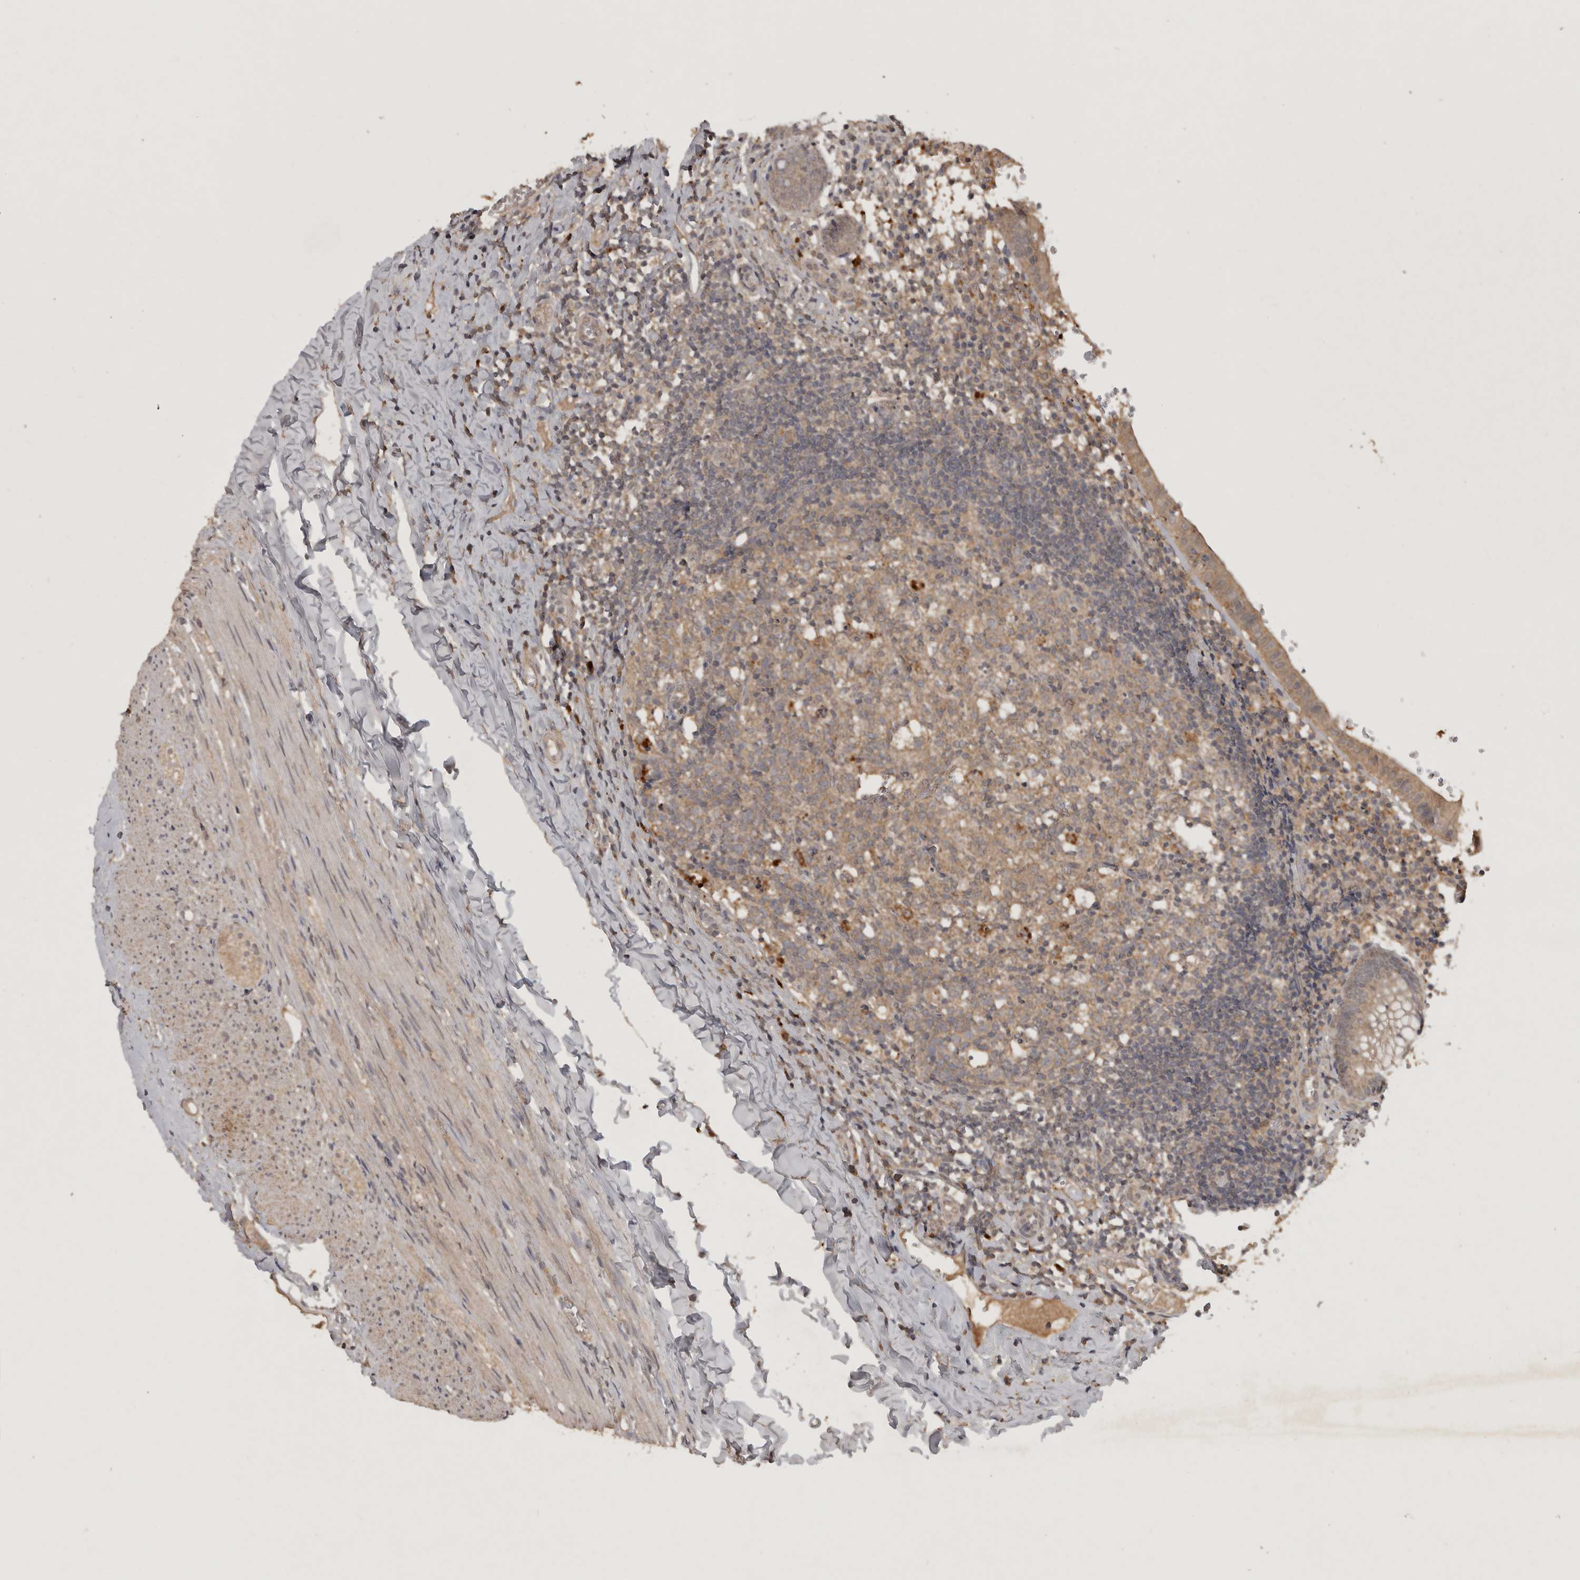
{"staining": {"intensity": "weak", "quantity": ">75%", "location": "cytoplasmic/membranous"}, "tissue": "appendix", "cell_type": "Glandular cells", "image_type": "normal", "snomed": [{"axis": "morphology", "description": "Normal tissue, NOS"}, {"axis": "topography", "description": "Appendix"}], "caption": "Protein expression analysis of normal human appendix reveals weak cytoplasmic/membranous positivity in approximately >75% of glandular cells.", "gene": "ADAMTS4", "patient": {"sex": "male", "age": 8}}